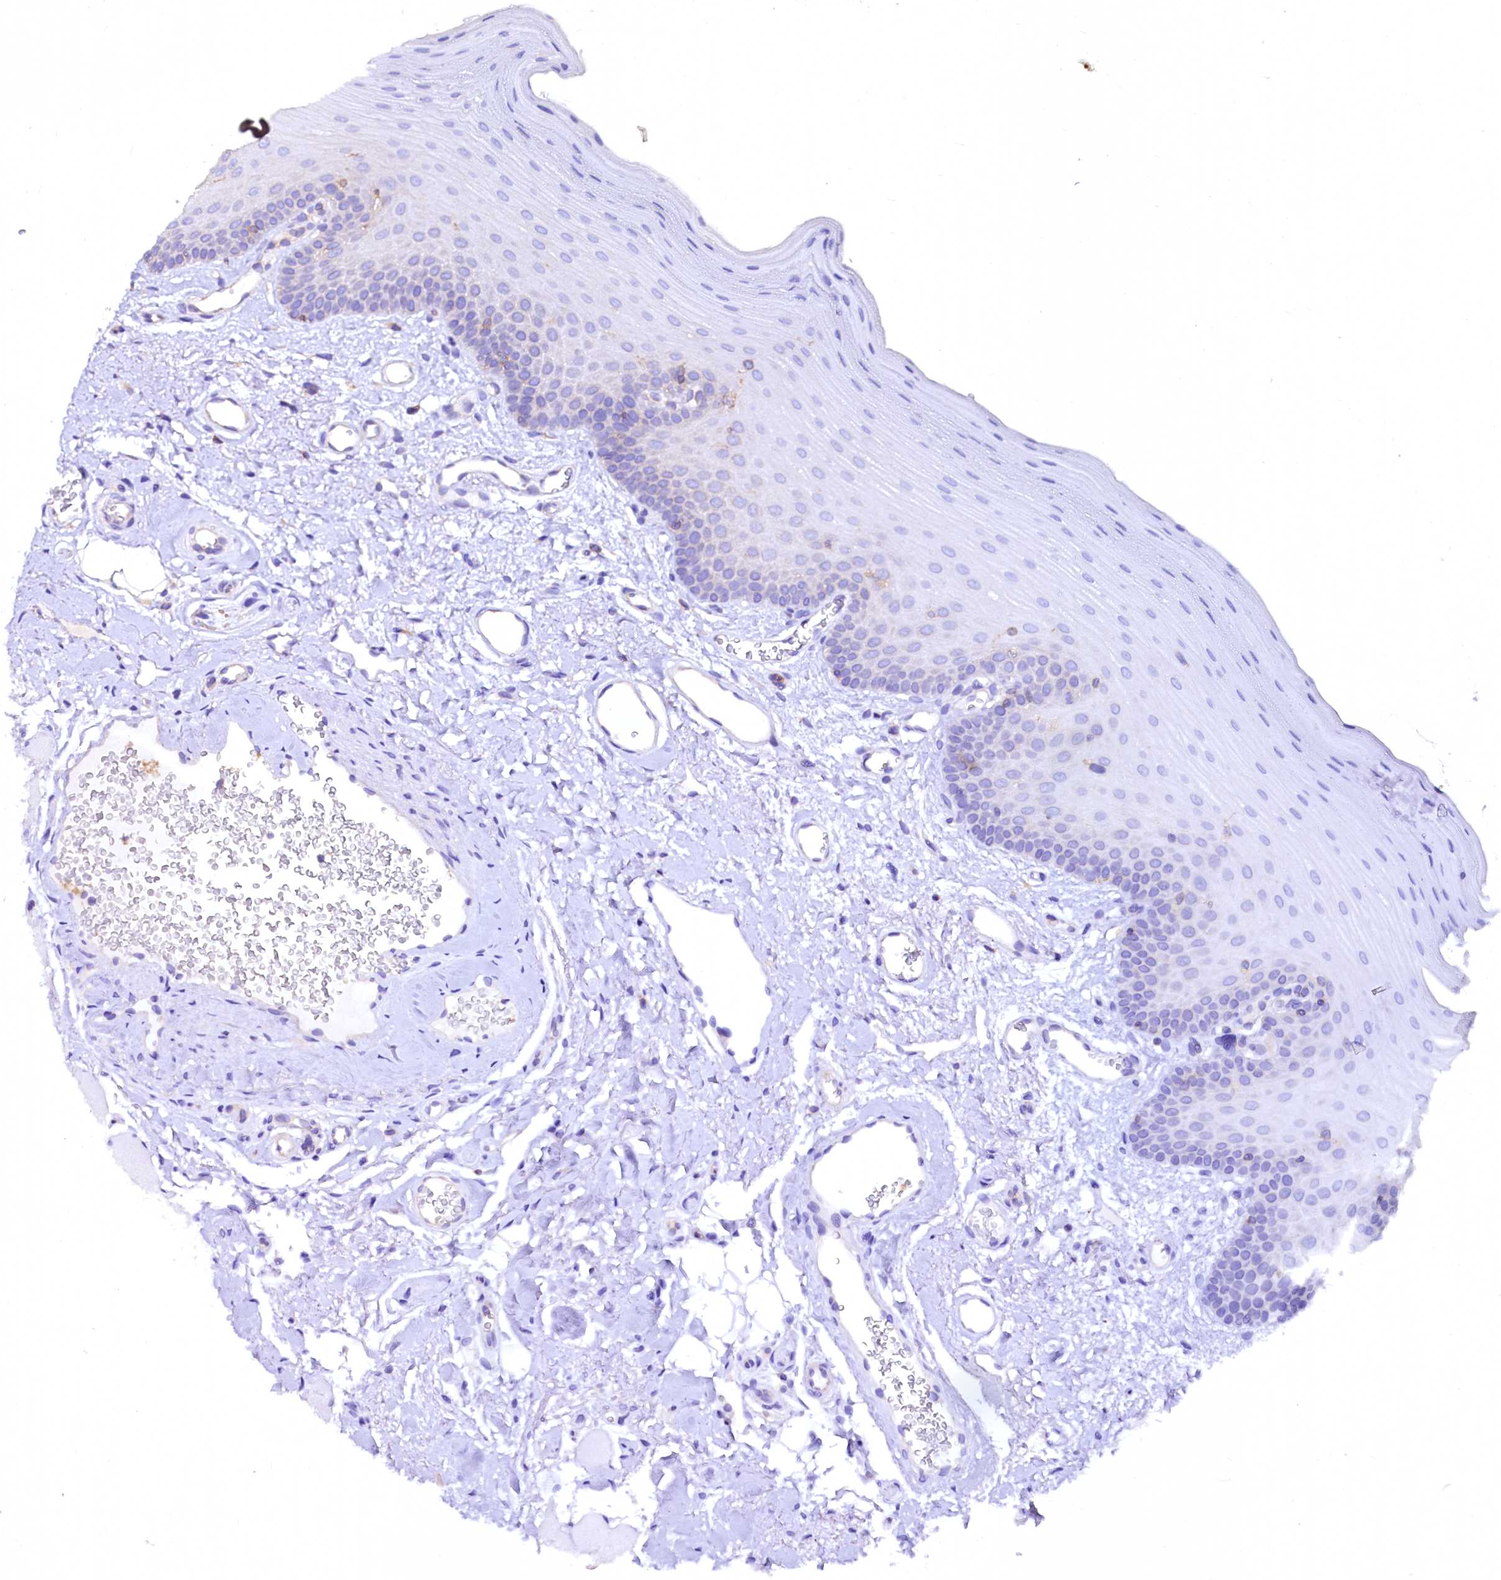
{"staining": {"intensity": "negative", "quantity": "none", "location": "none"}, "tissue": "oral mucosa", "cell_type": "Squamous epithelial cells", "image_type": "normal", "snomed": [{"axis": "morphology", "description": "Normal tissue, NOS"}, {"axis": "topography", "description": "Oral tissue"}], "caption": "This is an immunohistochemistry (IHC) image of benign human oral mucosa. There is no expression in squamous epithelial cells.", "gene": "RARS2", "patient": {"sex": "male", "age": 68}}